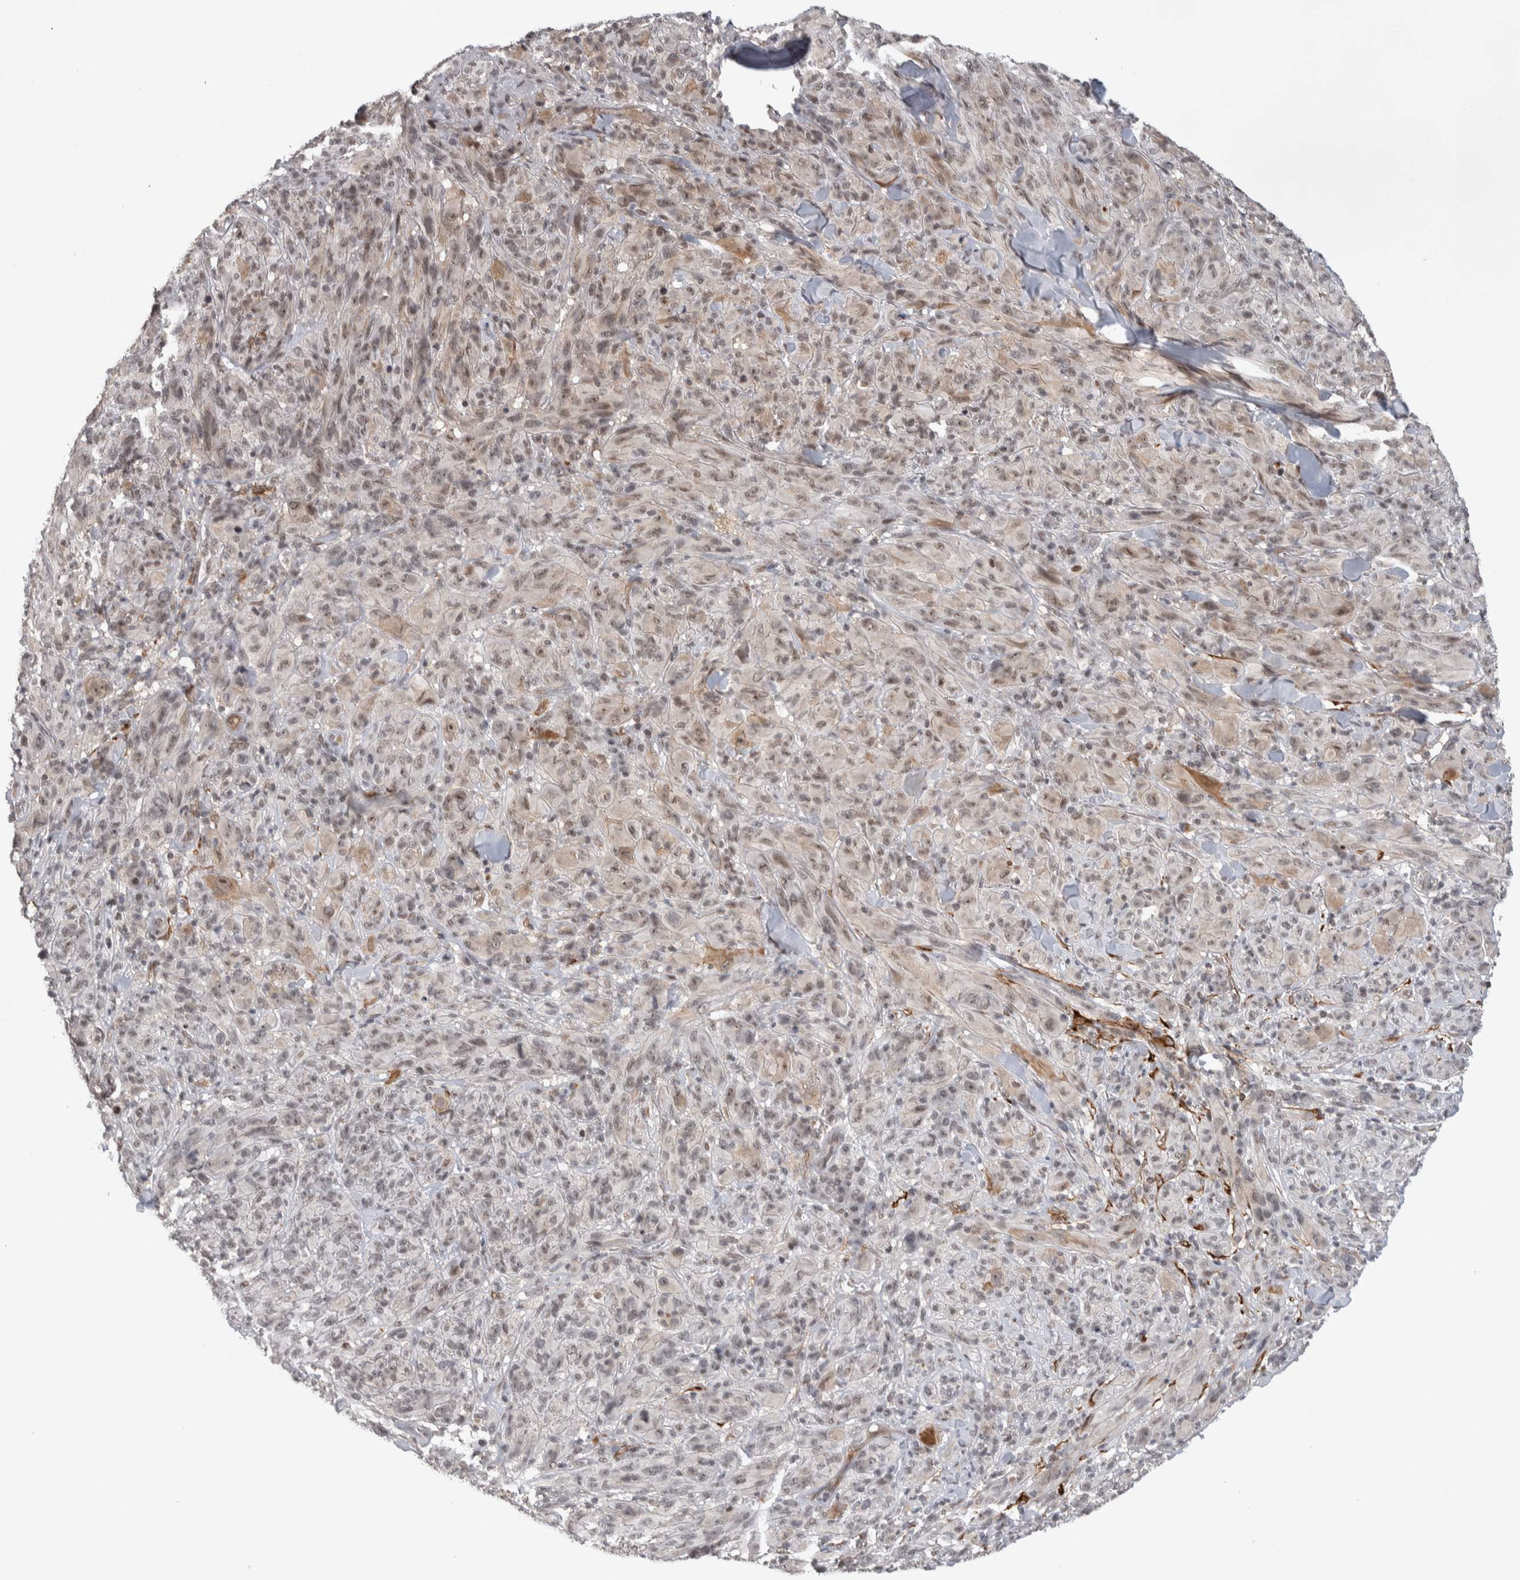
{"staining": {"intensity": "weak", "quantity": ">75%", "location": "nuclear"}, "tissue": "melanoma", "cell_type": "Tumor cells", "image_type": "cancer", "snomed": [{"axis": "morphology", "description": "Malignant melanoma, NOS"}, {"axis": "topography", "description": "Skin of head"}], "caption": "Malignant melanoma stained with a protein marker demonstrates weak staining in tumor cells.", "gene": "ZSCAN21", "patient": {"sex": "male", "age": 96}}